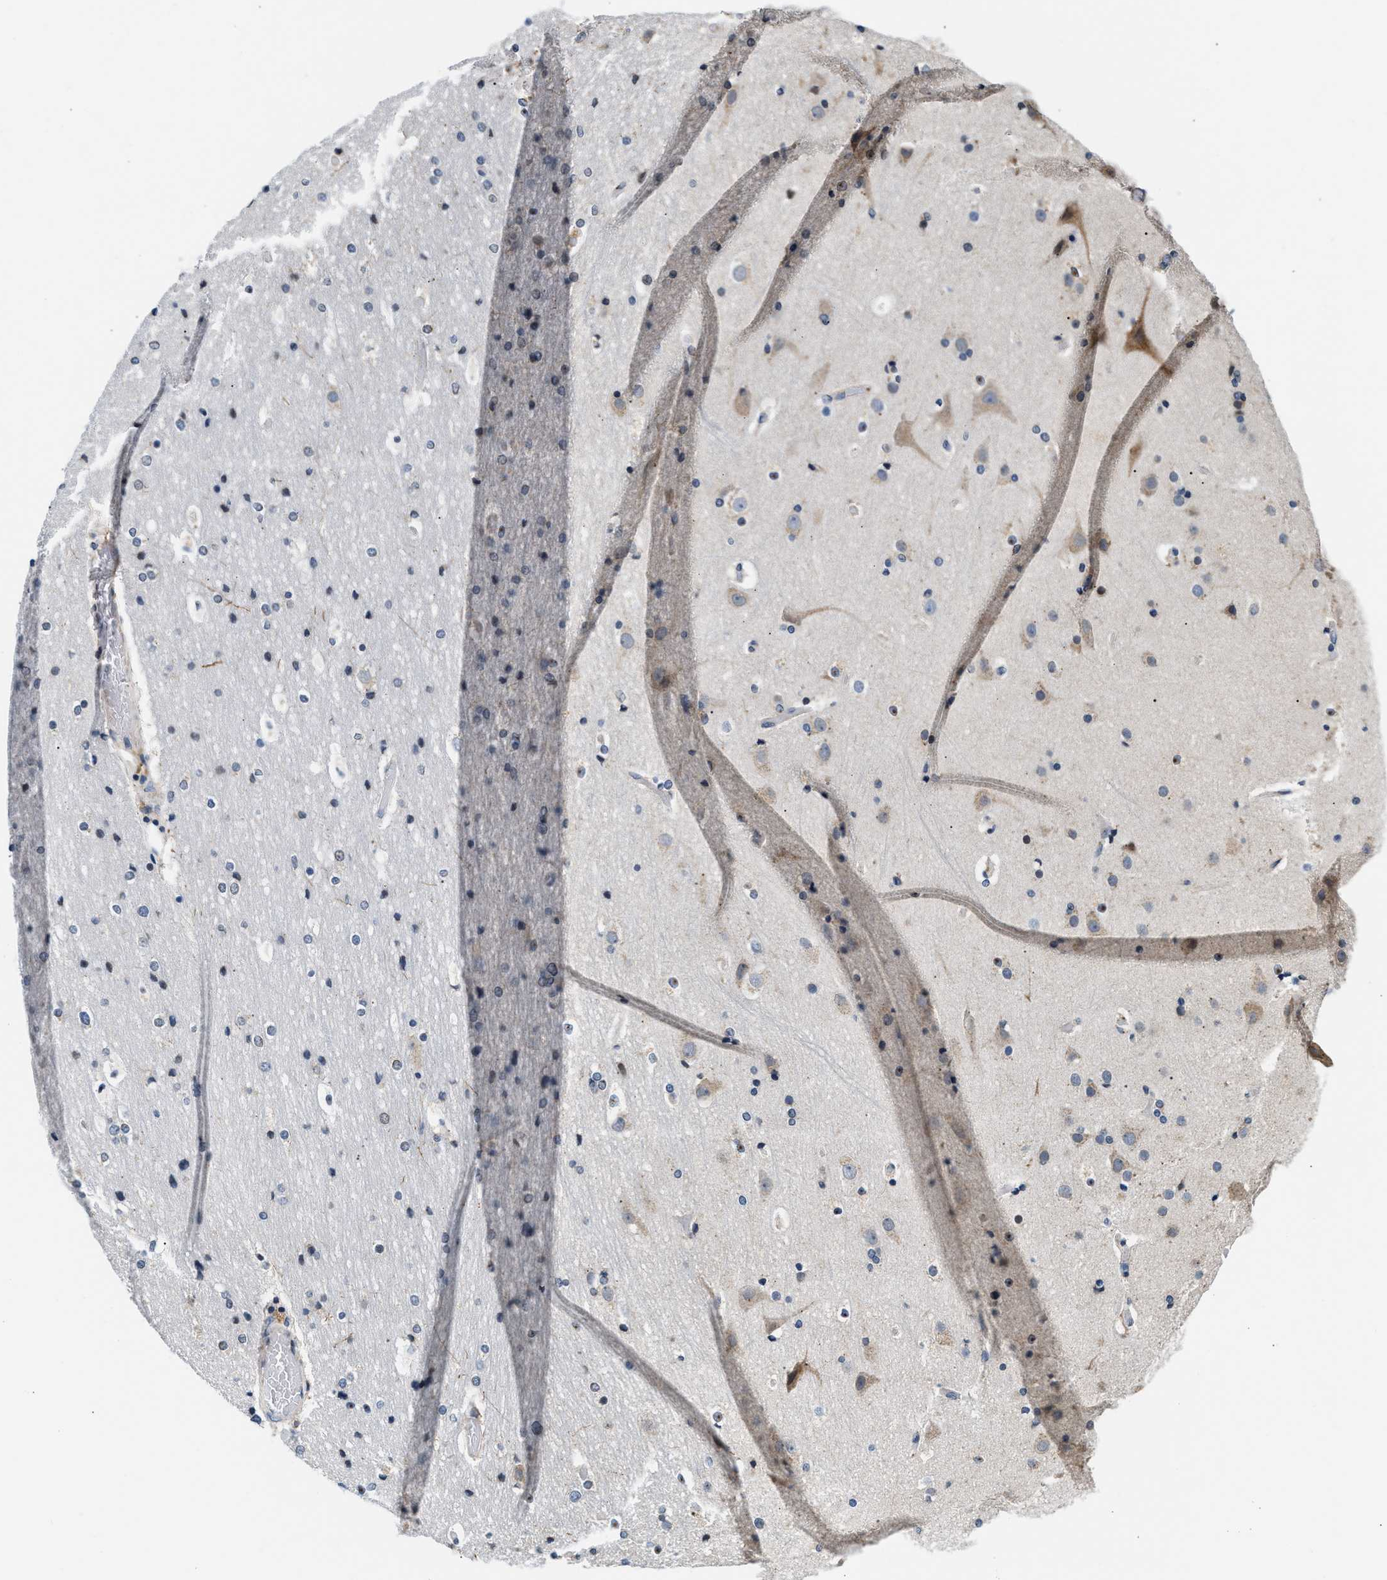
{"staining": {"intensity": "negative", "quantity": "none", "location": "none"}, "tissue": "cerebral cortex", "cell_type": "Endothelial cells", "image_type": "normal", "snomed": [{"axis": "morphology", "description": "Normal tissue, NOS"}, {"axis": "topography", "description": "Cerebral cortex"}], "caption": "This is an IHC image of unremarkable cerebral cortex. There is no staining in endothelial cells.", "gene": "KCNMB2", "patient": {"sex": "male", "age": 57}}